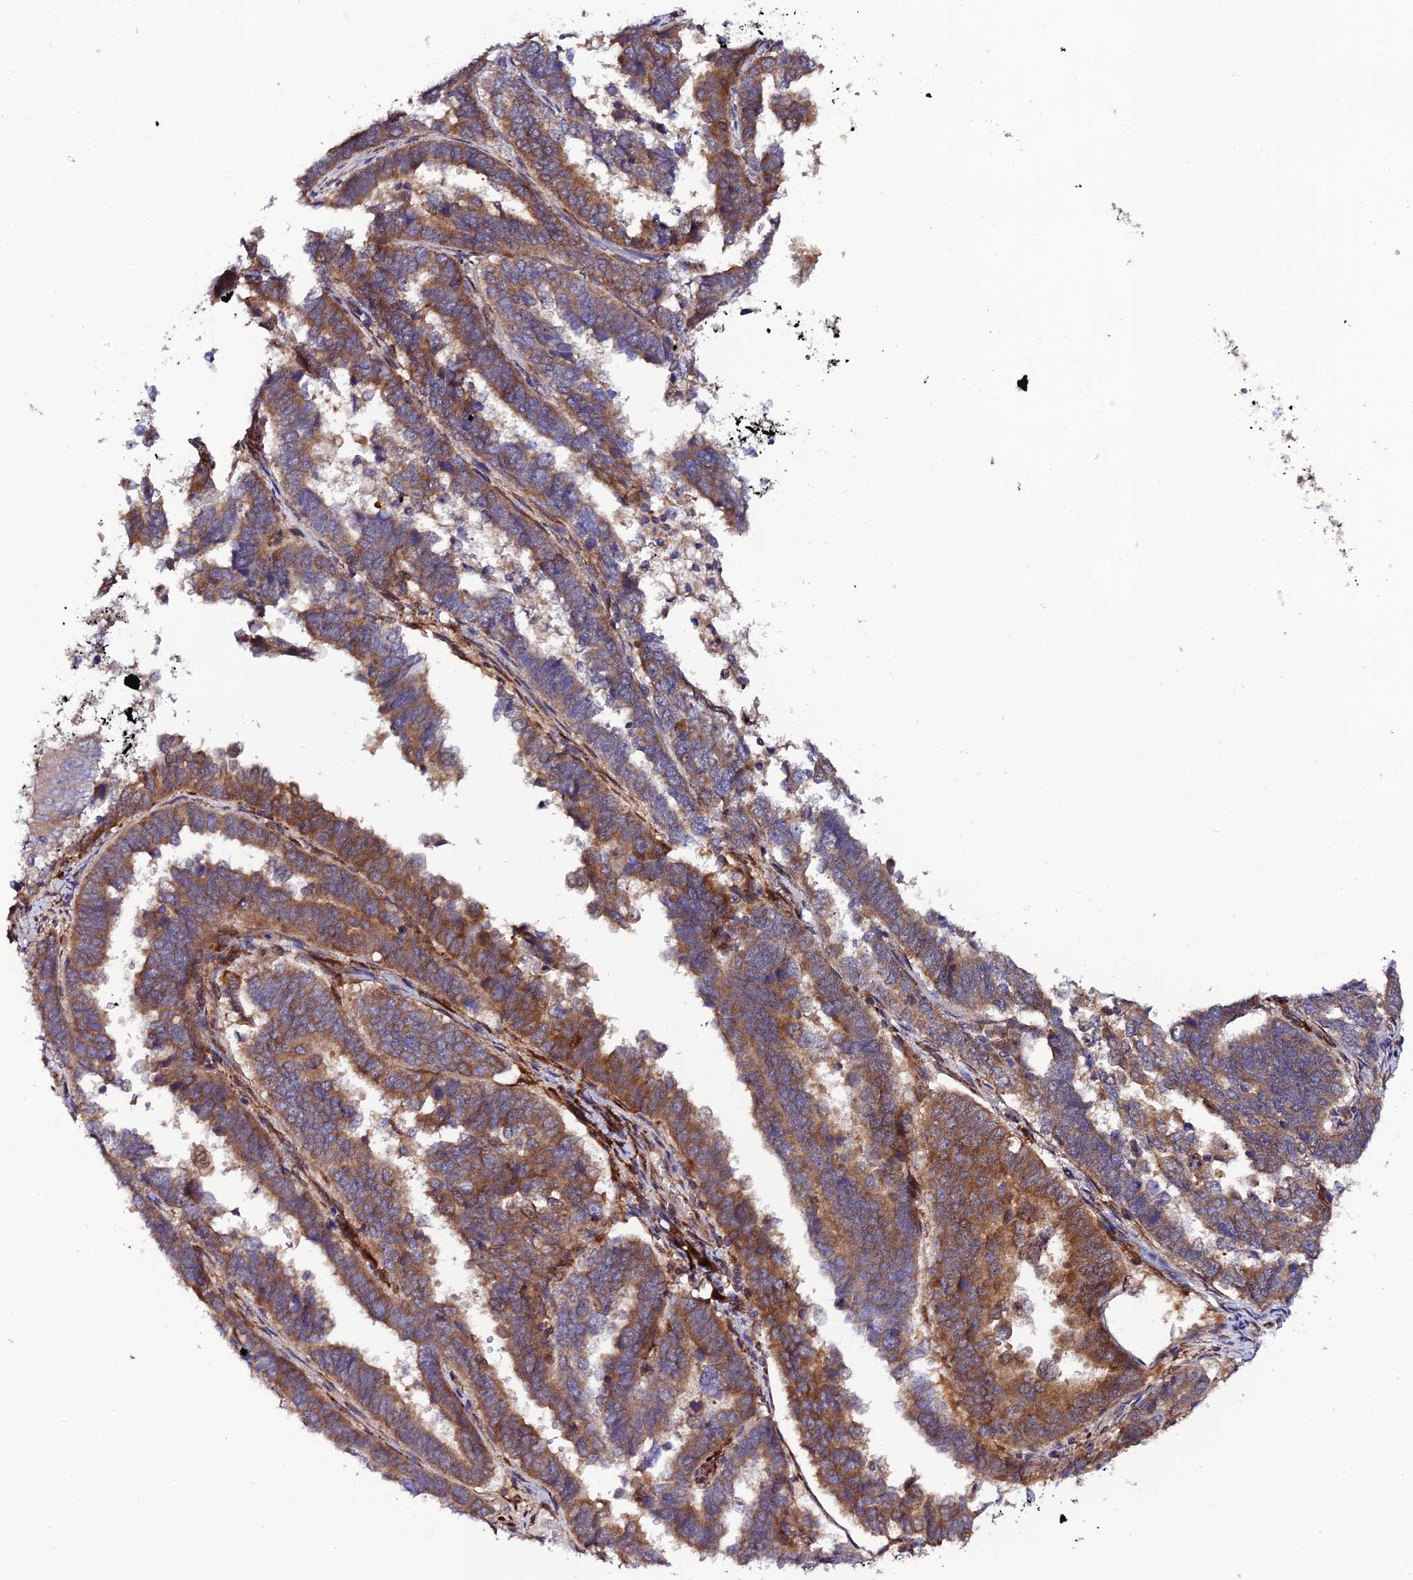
{"staining": {"intensity": "strong", "quantity": ">75%", "location": "cytoplasmic/membranous"}, "tissue": "endometrial cancer", "cell_type": "Tumor cells", "image_type": "cancer", "snomed": [{"axis": "morphology", "description": "Adenocarcinoma, NOS"}, {"axis": "topography", "description": "Endometrium"}], "caption": "A brown stain shows strong cytoplasmic/membranous staining of a protein in human endometrial cancer tumor cells. (DAB (3,3'-diaminobenzidine) IHC with brightfield microscopy, high magnification).", "gene": "P3H3", "patient": {"sex": "female", "age": 75}}